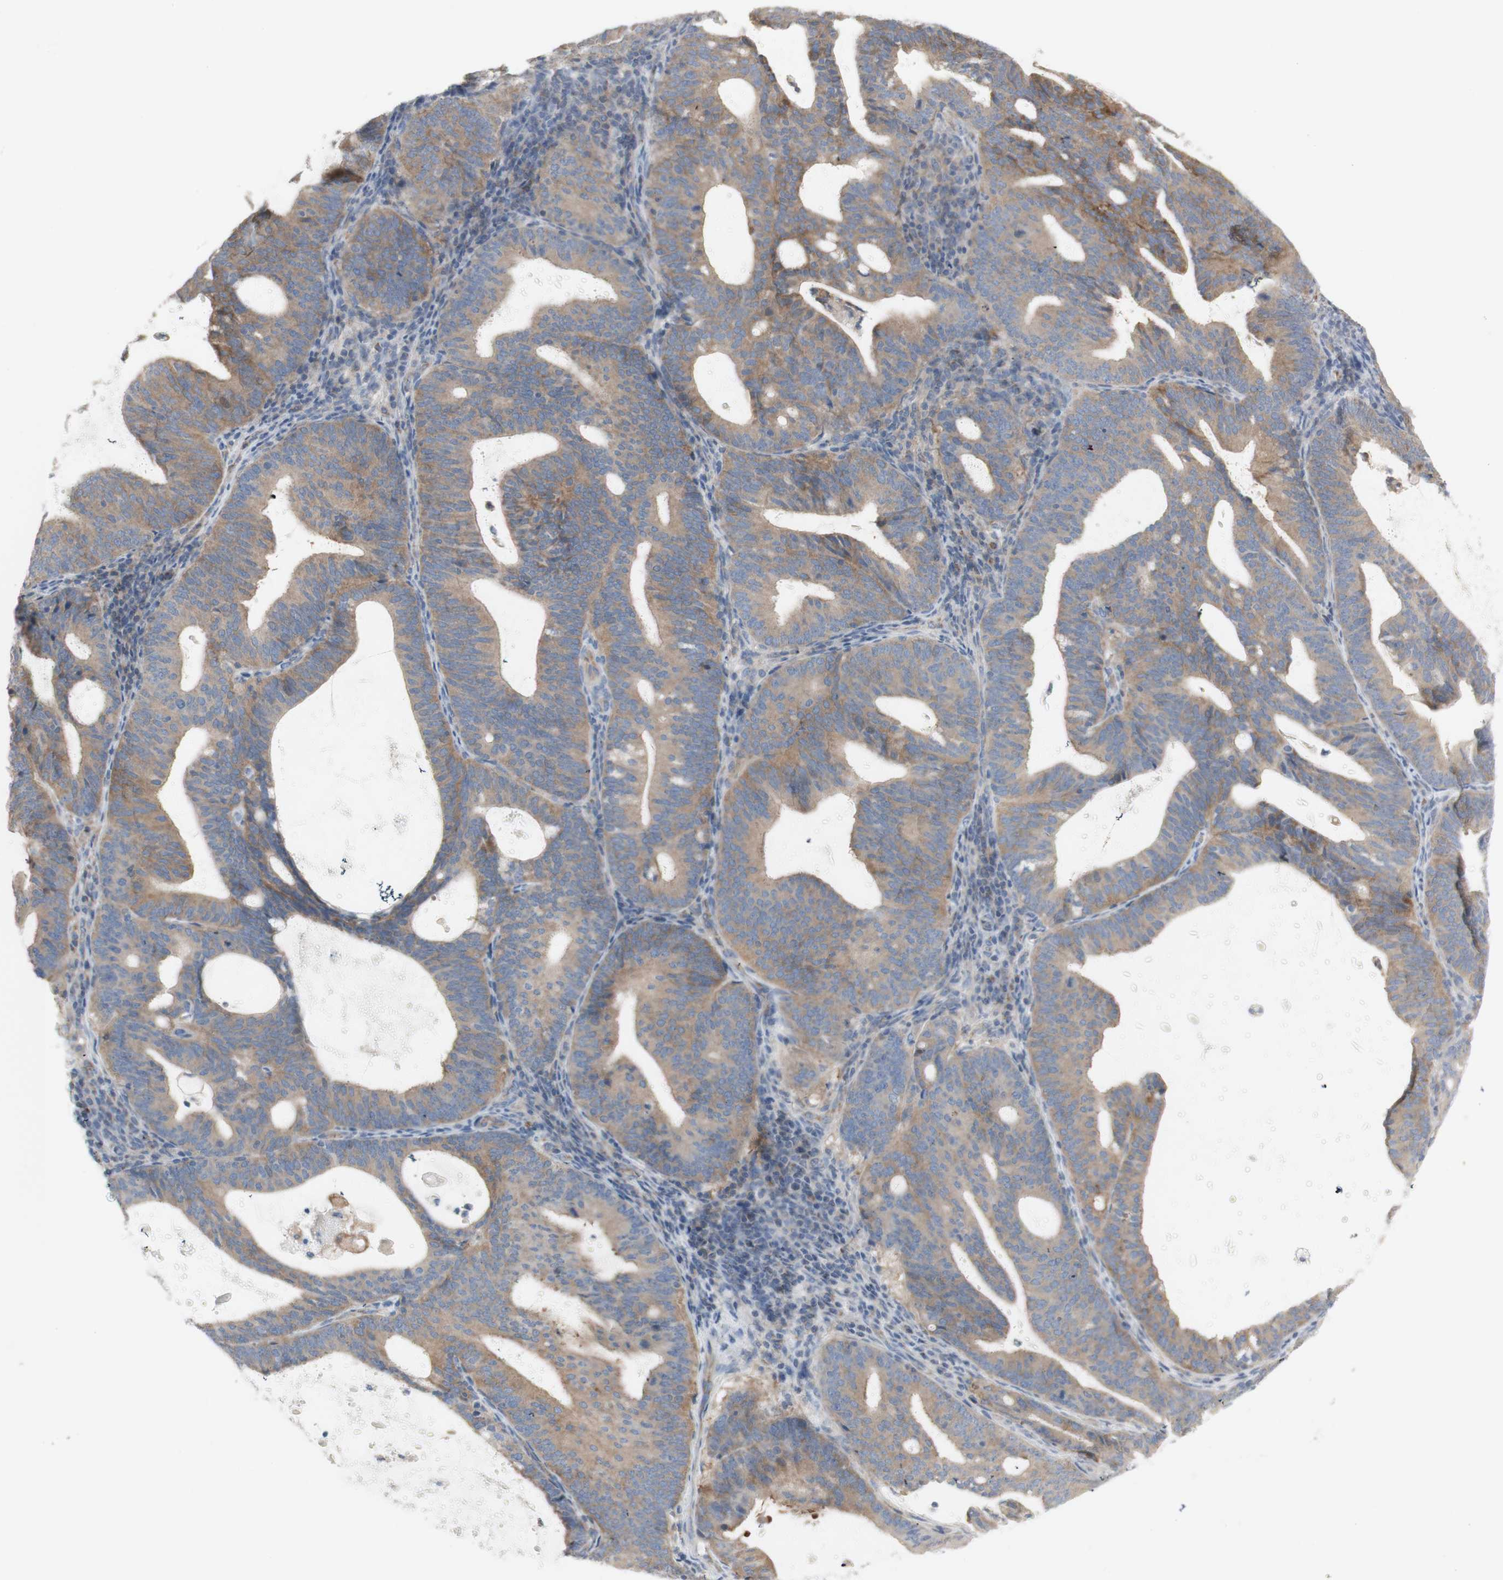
{"staining": {"intensity": "moderate", "quantity": ">75%", "location": "cytoplasmic/membranous"}, "tissue": "endometrial cancer", "cell_type": "Tumor cells", "image_type": "cancer", "snomed": [{"axis": "morphology", "description": "Adenocarcinoma, NOS"}, {"axis": "topography", "description": "Uterus"}], "caption": "Immunohistochemistry micrograph of human endometrial cancer (adenocarcinoma) stained for a protein (brown), which shows medium levels of moderate cytoplasmic/membranous expression in about >75% of tumor cells.", "gene": "C3orf52", "patient": {"sex": "female", "age": 83}}